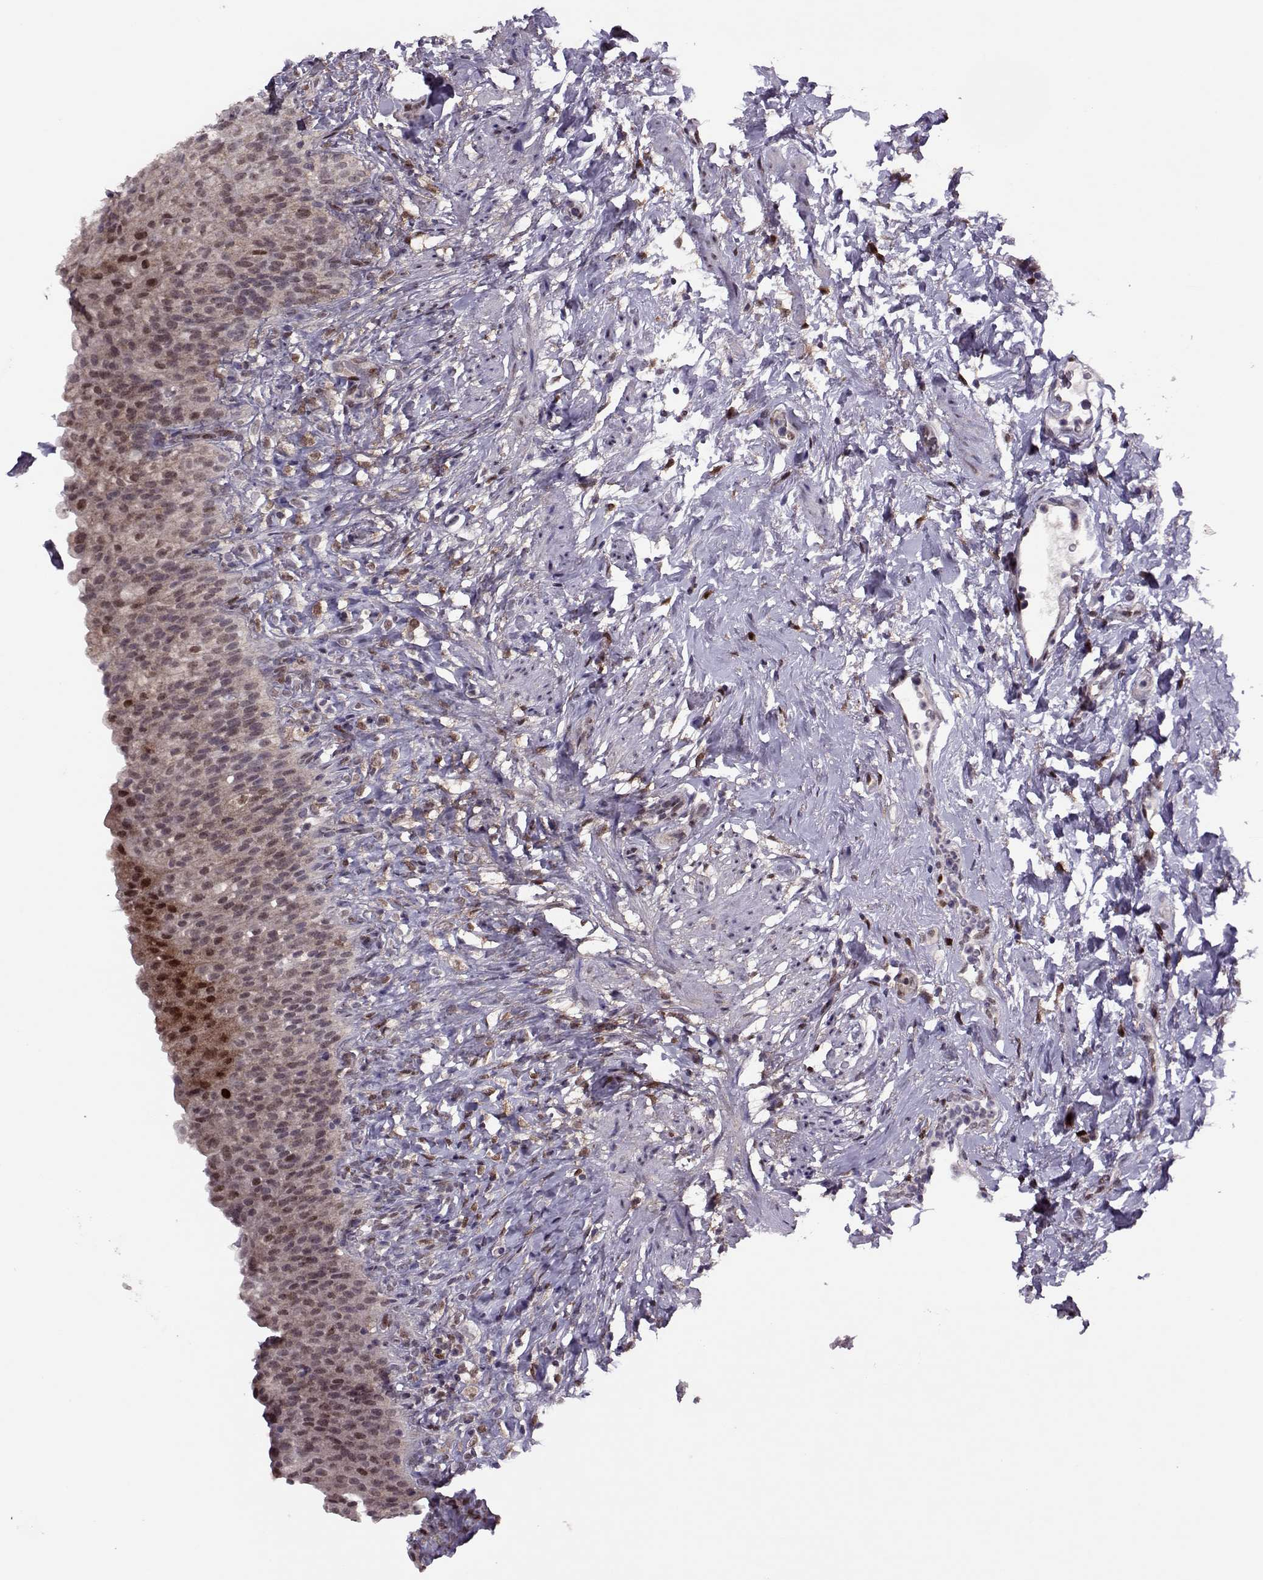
{"staining": {"intensity": "moderate", "quantity": "<25%", "location": "cytoplasmic/membranous,nuclear"}, "tissue": "urinary bladder", "cell_type": "Urothelial cells", "image_type": "normal", "snomed": [{"axis": "morphology", "description": "Normal tissue, NOS"}, {"axis": "topography", "description": "Urinary bladder"}], "caption": "Urinary bladder stained with immunohistochemistry shows moderate cytoplasmic/membranous,nuclear expression in about <25% of urothelial cells. (IHC, brightfield microscopy, high magnification).", "gene": "CDK4", "patient": {"sex": "male", "age": 76}}